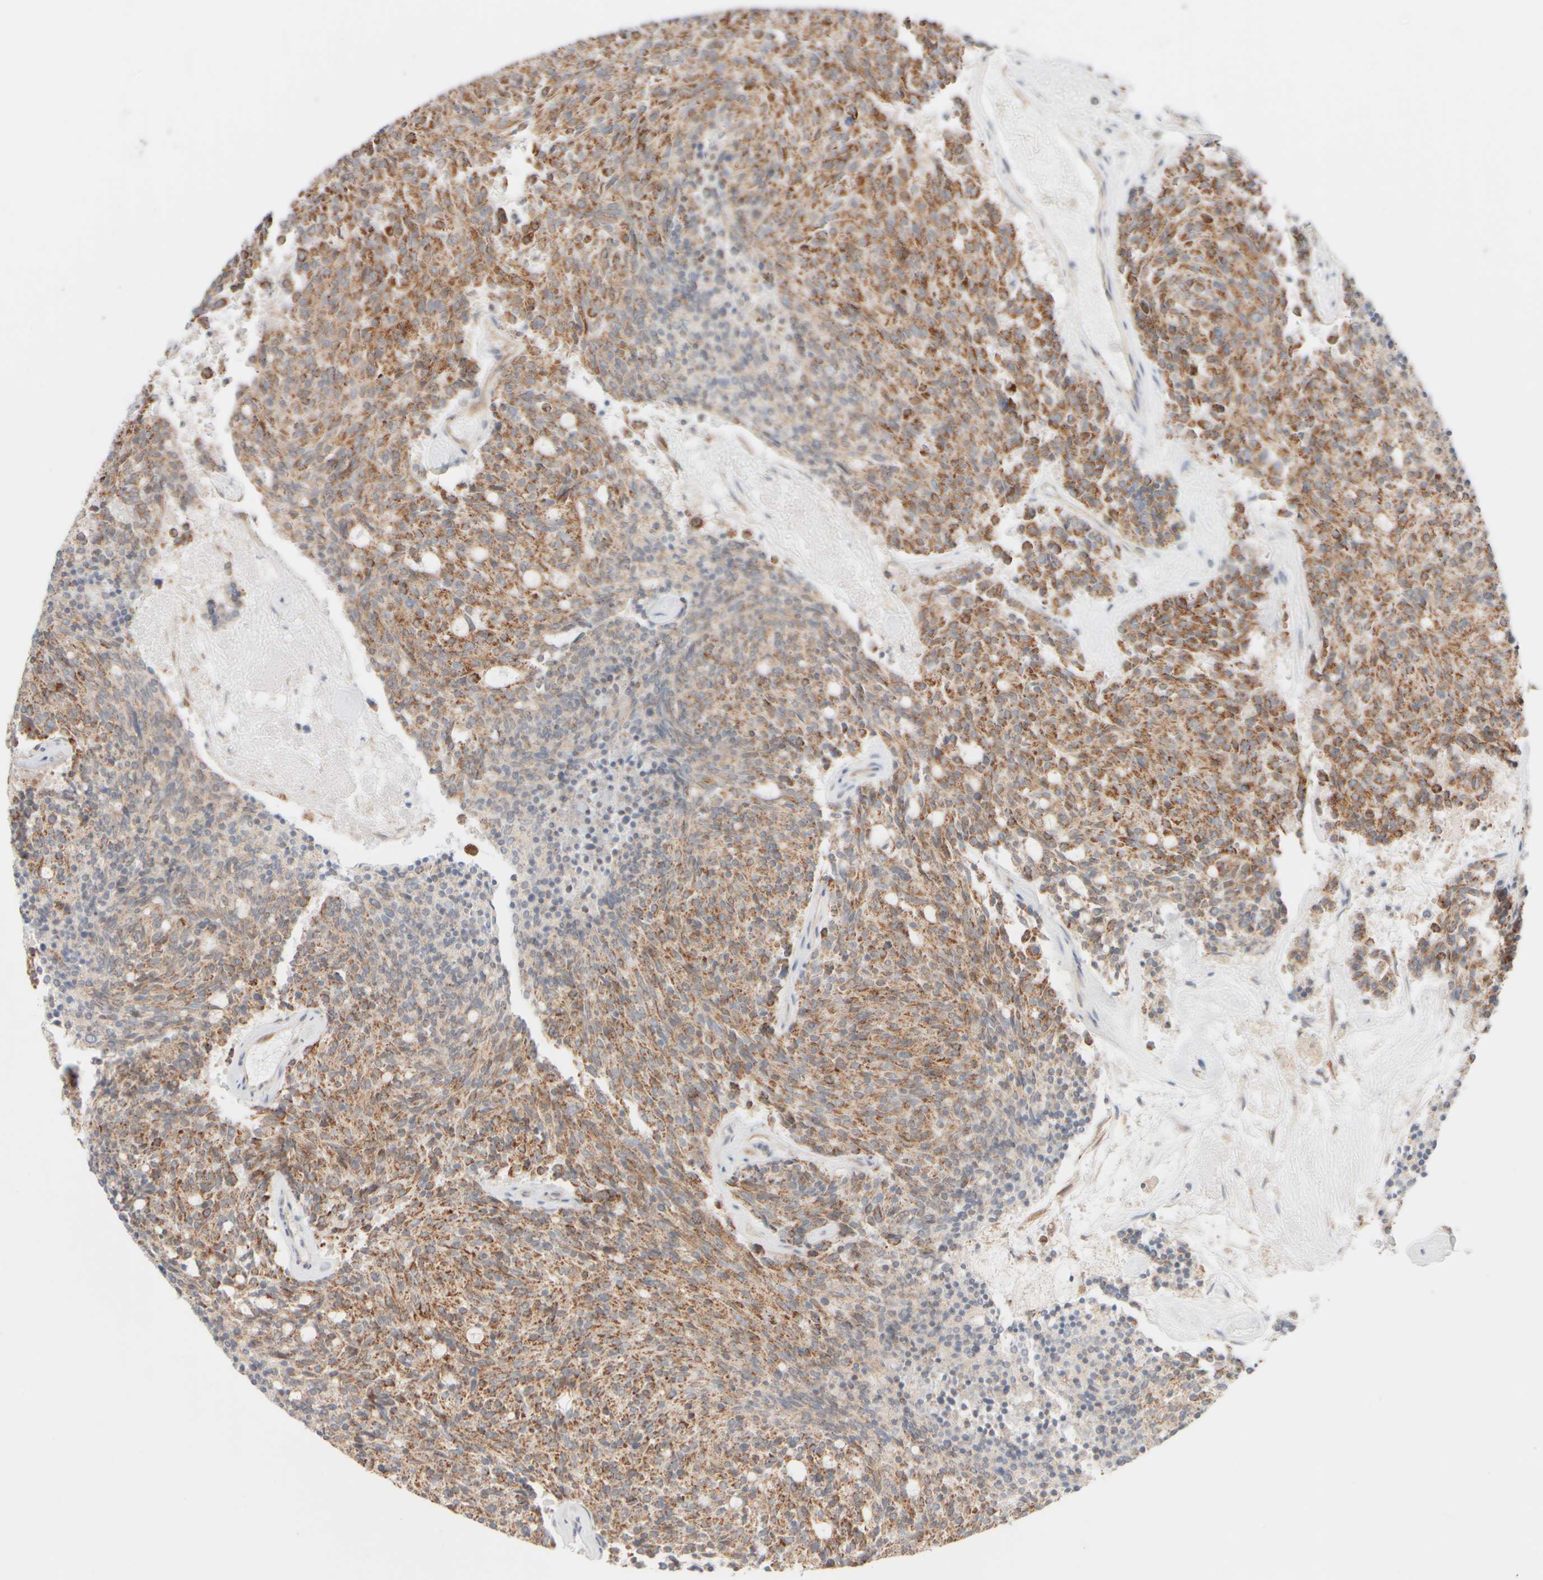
{"staining": {"intensity": "moderate", "quantity": ">75%", "location": "cytoplasmic/membranous"}, "tissue": "carcinoid", "cell_type": "Tumor cells", "image_type": "cancer", "snomed": [{"axis": "morphology", "description": "Carcinoid, malignant, NOS"}, {"axis": "topography", "description": "Pancreas"}], "caption": "About >75% of tumor cells in human carcinoid reveal moderate cytoplasmic/membranous protein staining as visualized by brown immunohistochemical staining.", "gene": "UNC13B", "patient": {"sex": "female", "age": 54}}